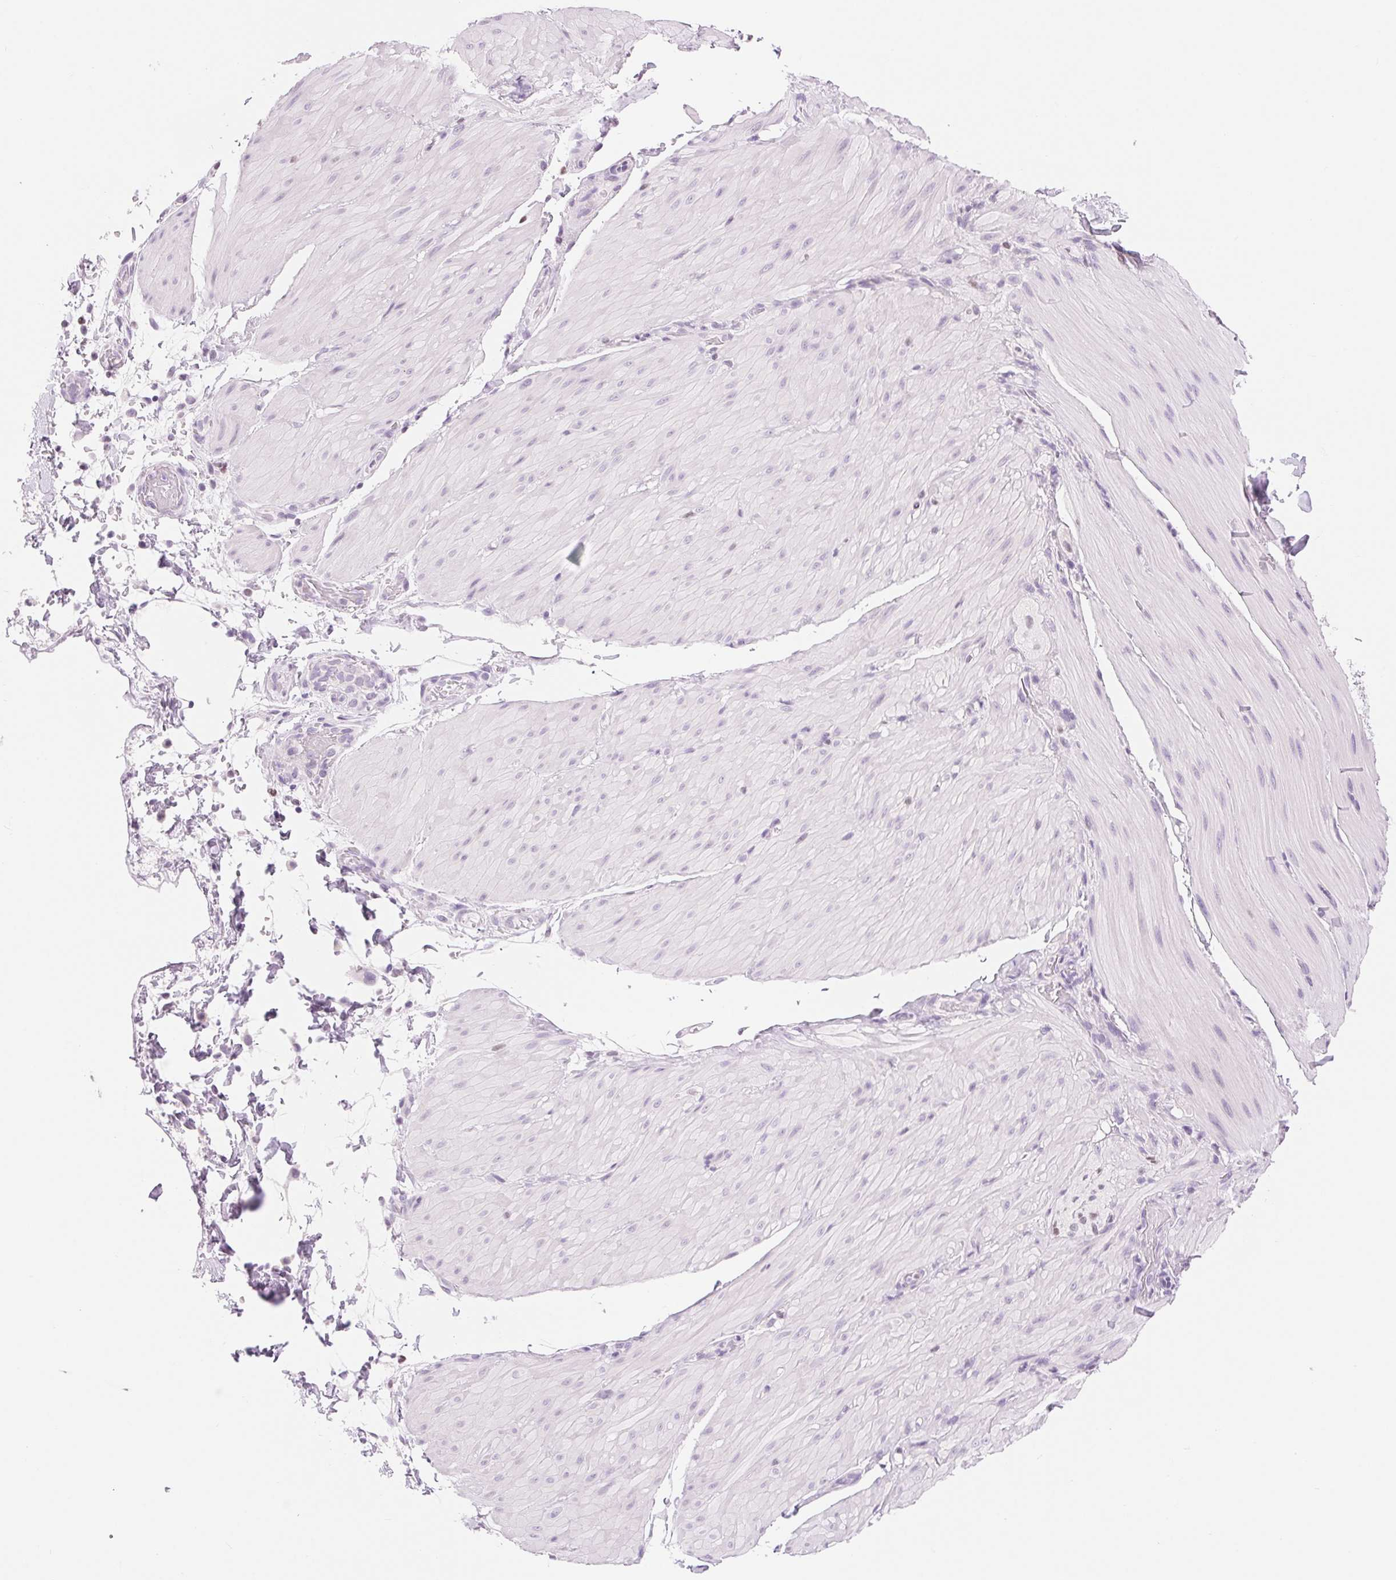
{"staining": {"intensity": "negative", "quantity": "none", "location": "none"}, "tissue": "smooth muscle", "cell_type": "Smooth muscle cells", "image_type": "normal", "snomed": [{"axis": "morphology", "description": "Normal tissue, NOS"}, {"axis": "topography", "description": "Smooth muscle"}, {"axis": "topography", "description": "Colon"}], "caption": "This is an IHC photomicrograph of benign human smooth muscle. There is no staining in smooth muscle cells.", "gene": "ASGR2", "patient": {"sex": "male", "age": 73}}